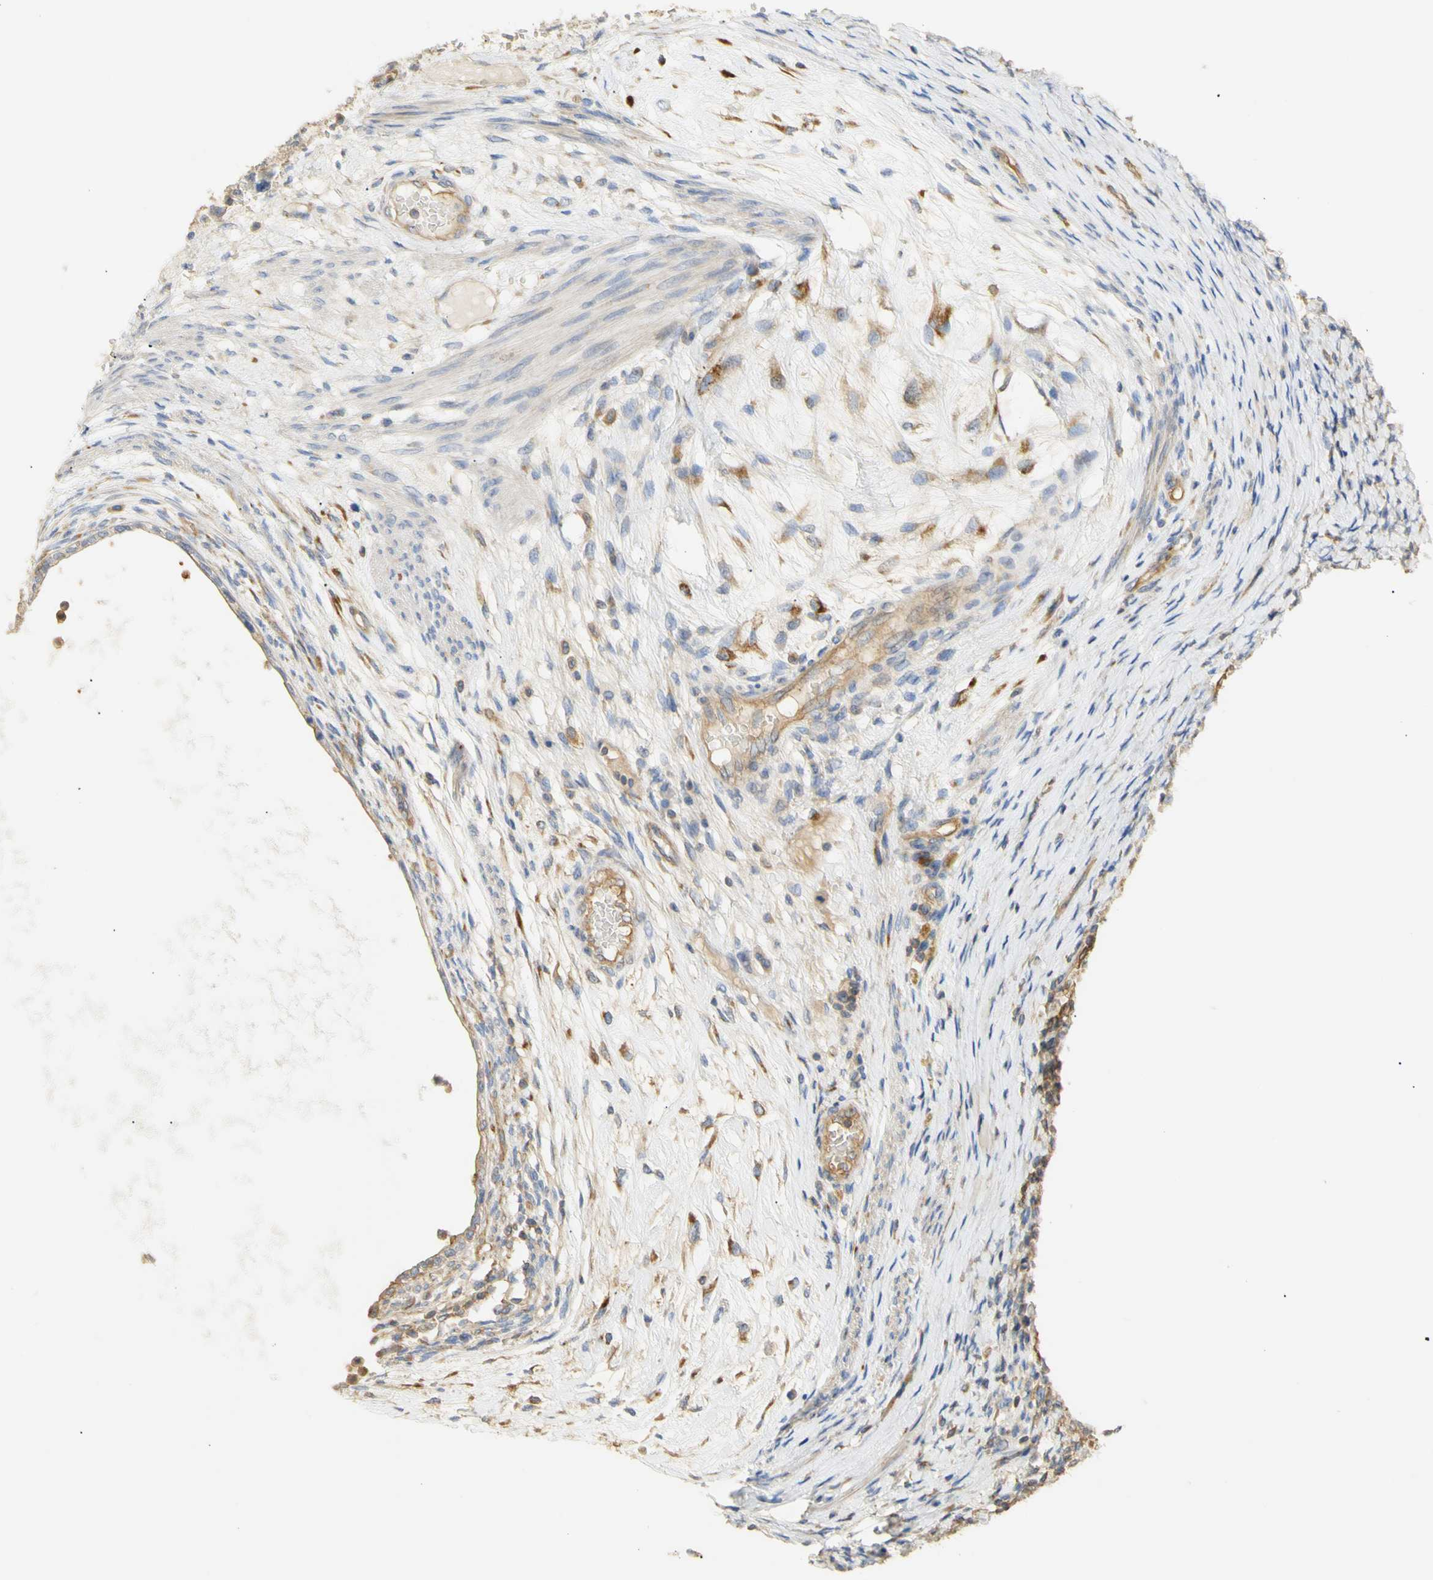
{"staining": {"intensity": "weak", "quantity": "<25%", "location": "cytoplasmic/membranous"}, "tissue": "testis cancer", "cell_type": "Tumor cells", "image_type": "cancer", "snomed": [{"axis": "morphology", "description": "Carcinoma, Embryonal, NOS"}, {"axis": "topography", "description": "Testis"}], "caption": "Protein analysis of testis cancer demonstrates no significant positivity in tumor cells. Nuclei are stained in blue.", "gene": "KCNE4", "patient": {"sex": "male", "age": 26}}